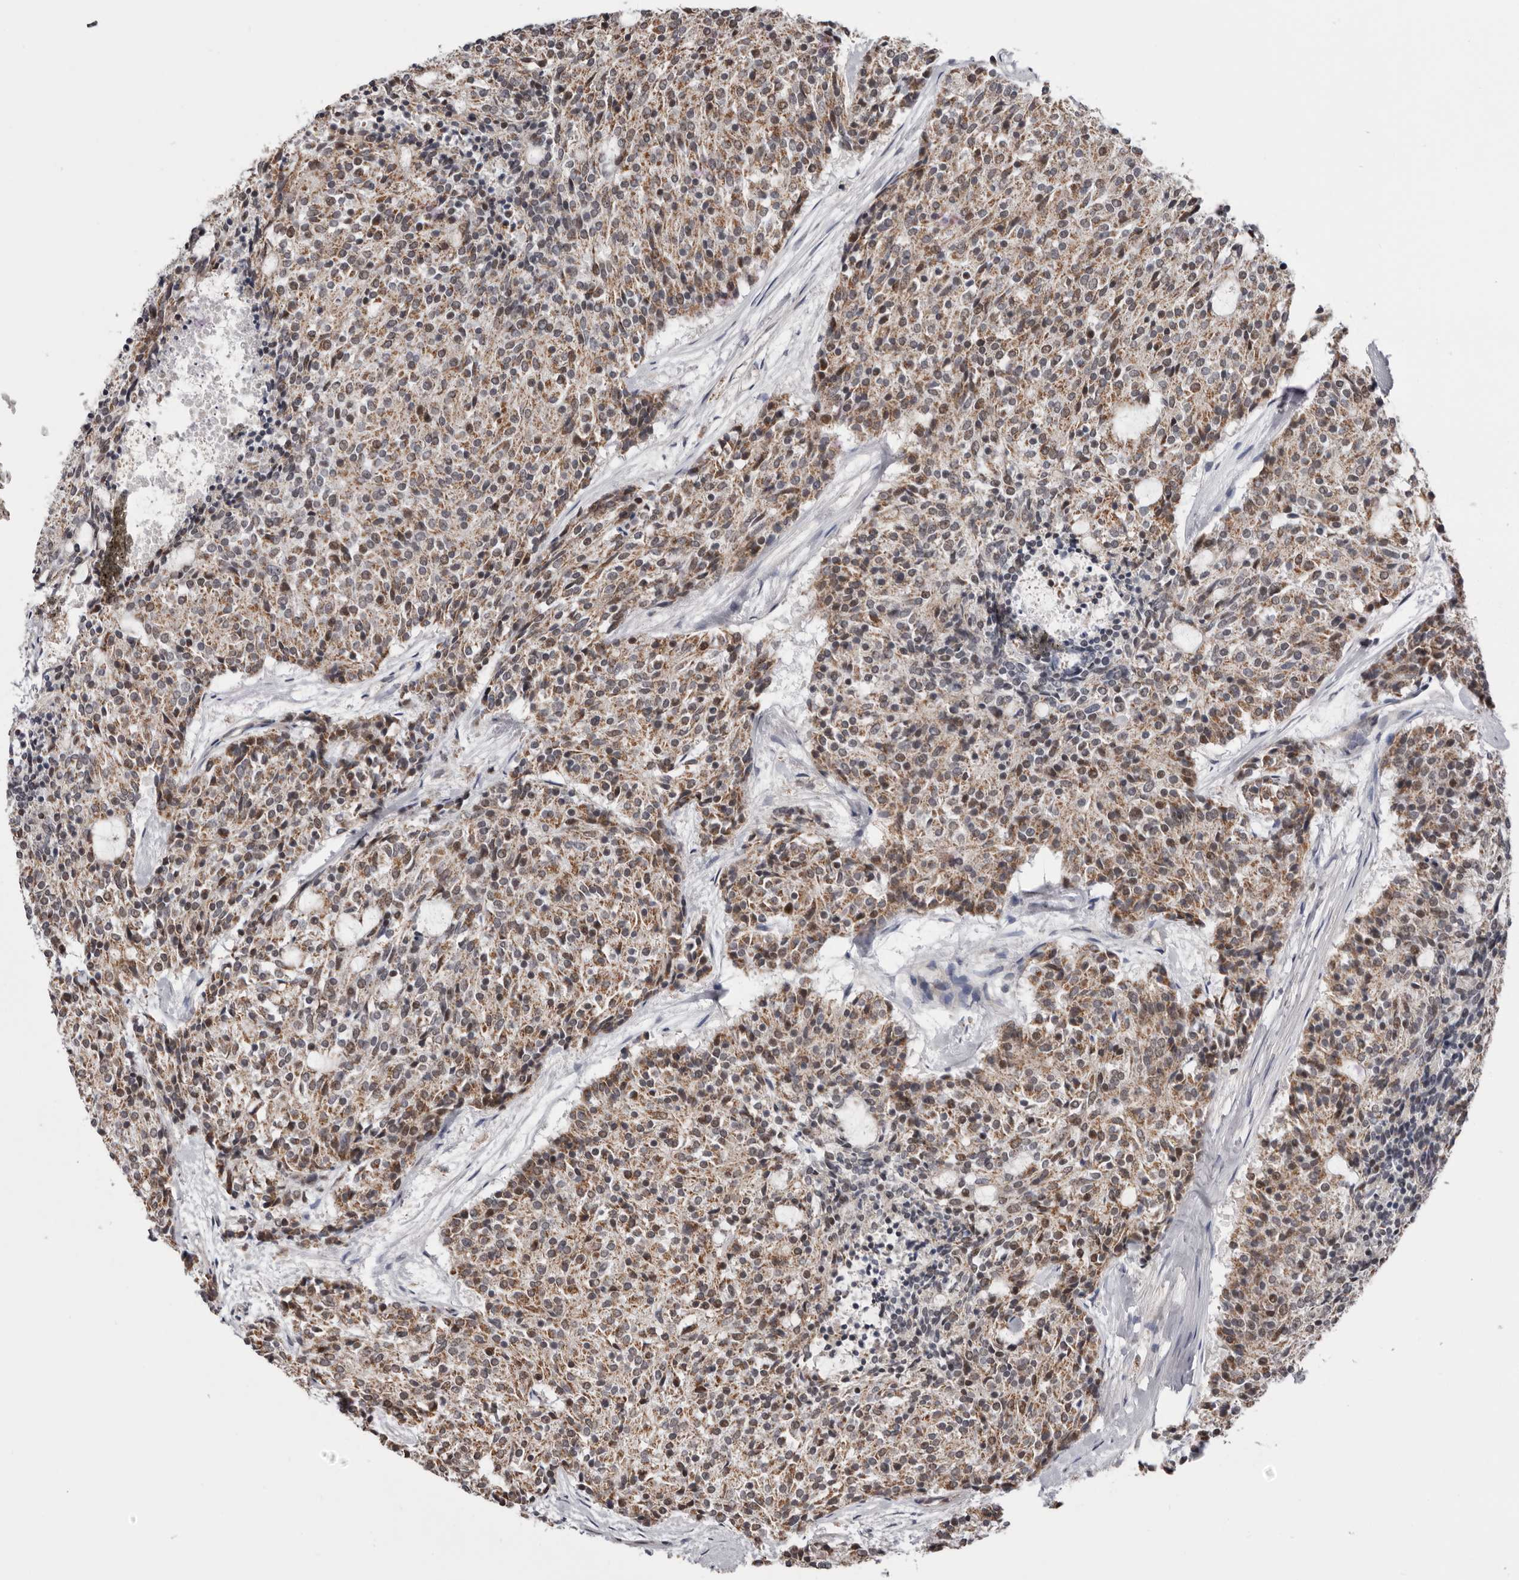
{"staining": {"intensity": "moderate", "quantity": ">75%", "location": "cytoplasmic/membranous"}, "tissue": "carcinoid", "cell_type": "Tumor cells", "image_type": "cancer", "snomed": [{"axis": "morphology", "description": "Carcinoid, malignant, NOS"}, {"axis": "topography", "description": "Pancreas"}], "caption": "A high-resolution image shows IHC staining of carcinoid (malignant), which displays moderate cytoplasmic/membranous positivity in approximately >75% of tumor cells.", "gene": "MOGAT2", "patient": {"sex": "female", "age": 54}}